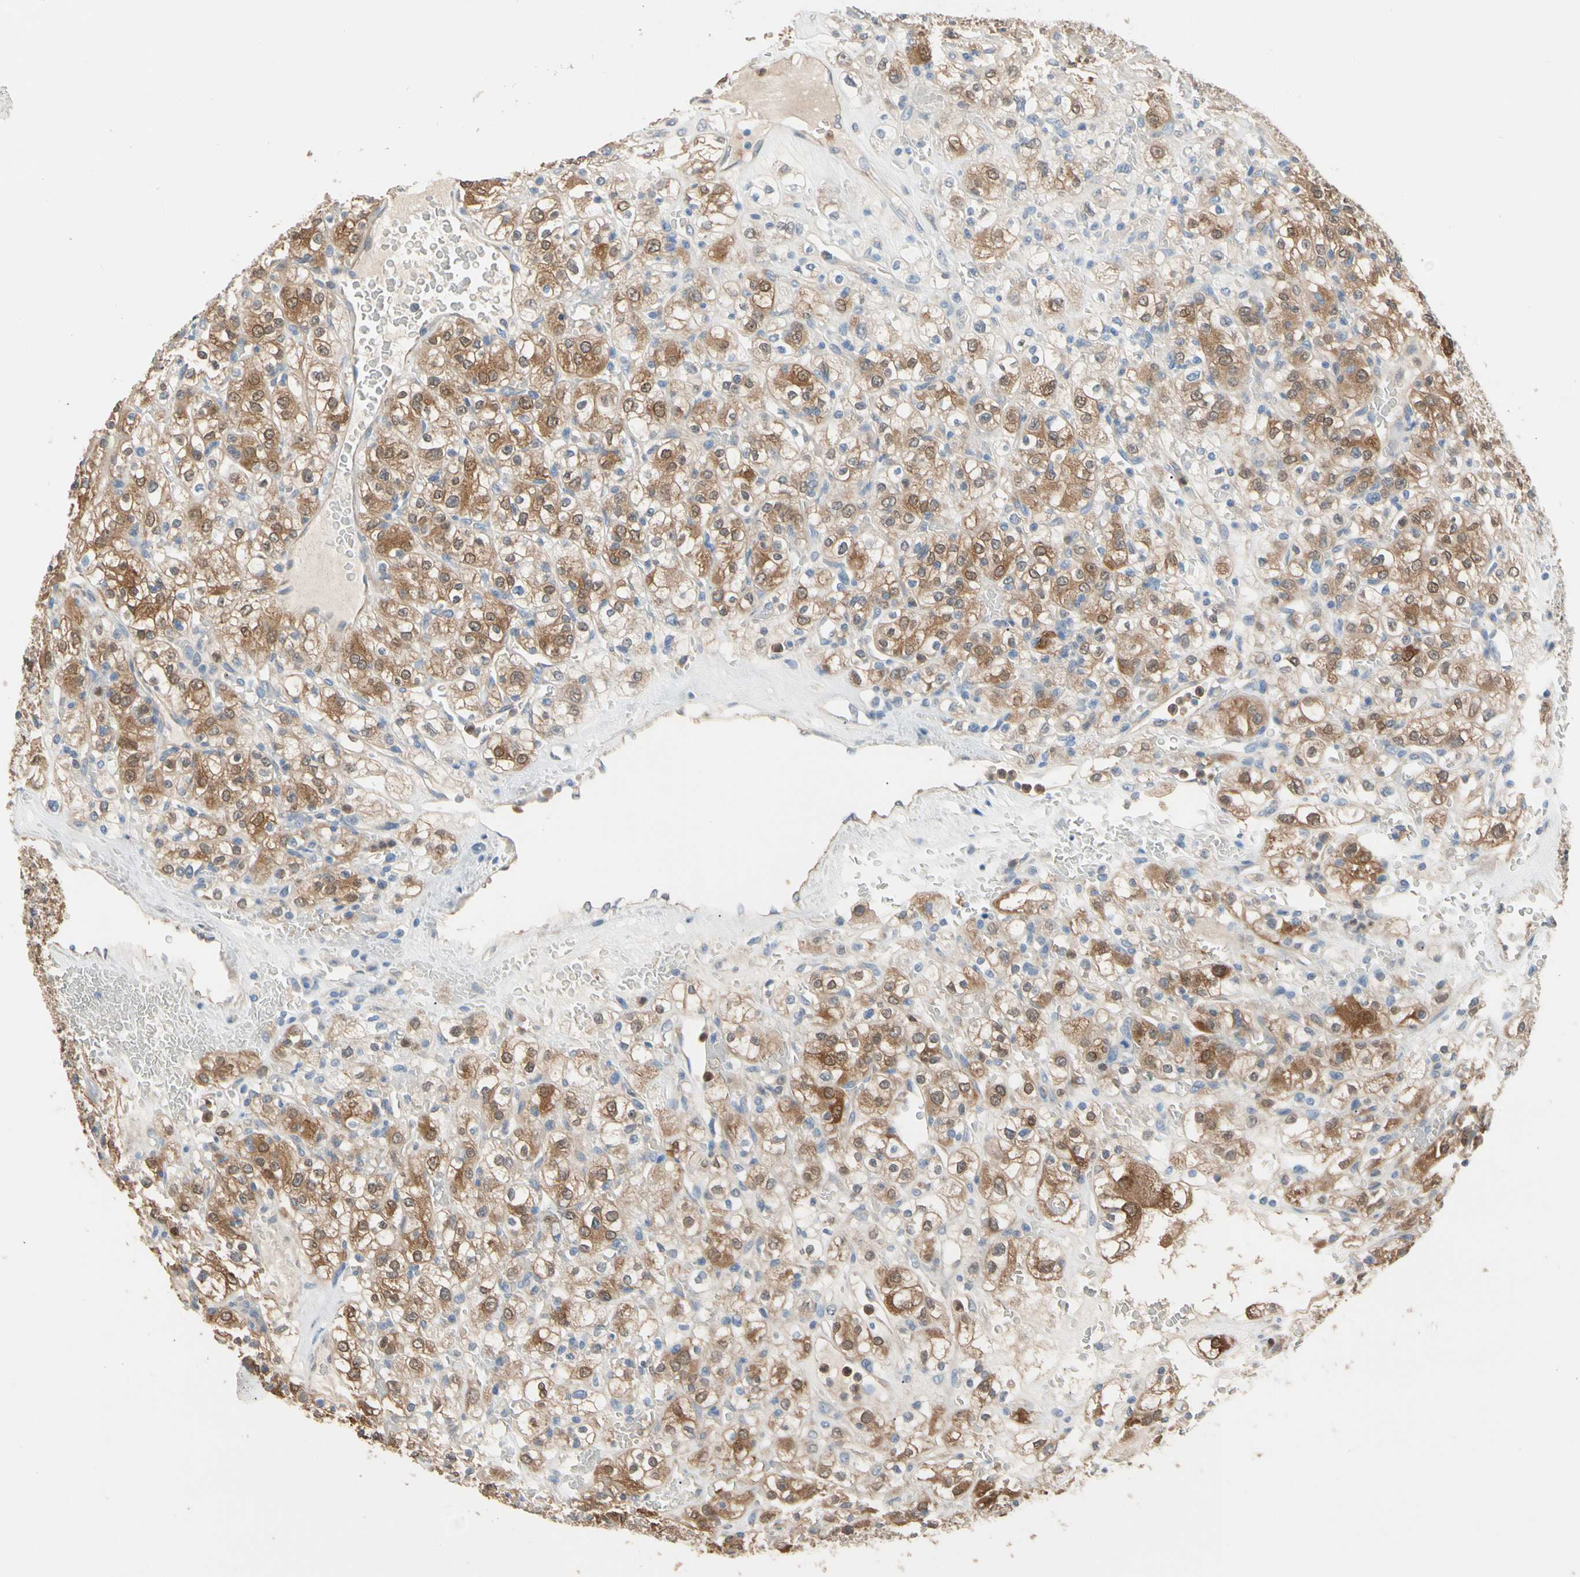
{"staining": {"intensity": "moderate", "quantity": "25%-75%", "location": "cytoplasmic/membranous,nuclear"}, "tissue": "renal cancer", "cell_type": "Tumor cells", "image_type": "cancer", "snomed": [{"axis": "morphology", "description": "Normal tissue, NOS"}, {"axis": "morphology", "description": "Adenocarcinoma, NOS"}, {"axis": "topography", "description": "Kidney"}], "caption": "Immunohistochemical staining of renal adenocarcinoma shows medium levels of moderate cytoplasmic/membranous and nuclear staining in approximately 25%-75% of tumor cells. (Stains: DAB (3,3'-diaminobenzidine) in brown, nuclei in blue, Microscopy: brightfield microscopy at high magnification).", "gene": "BBOX1", "patient": {"sex": "female", "age": 72}}